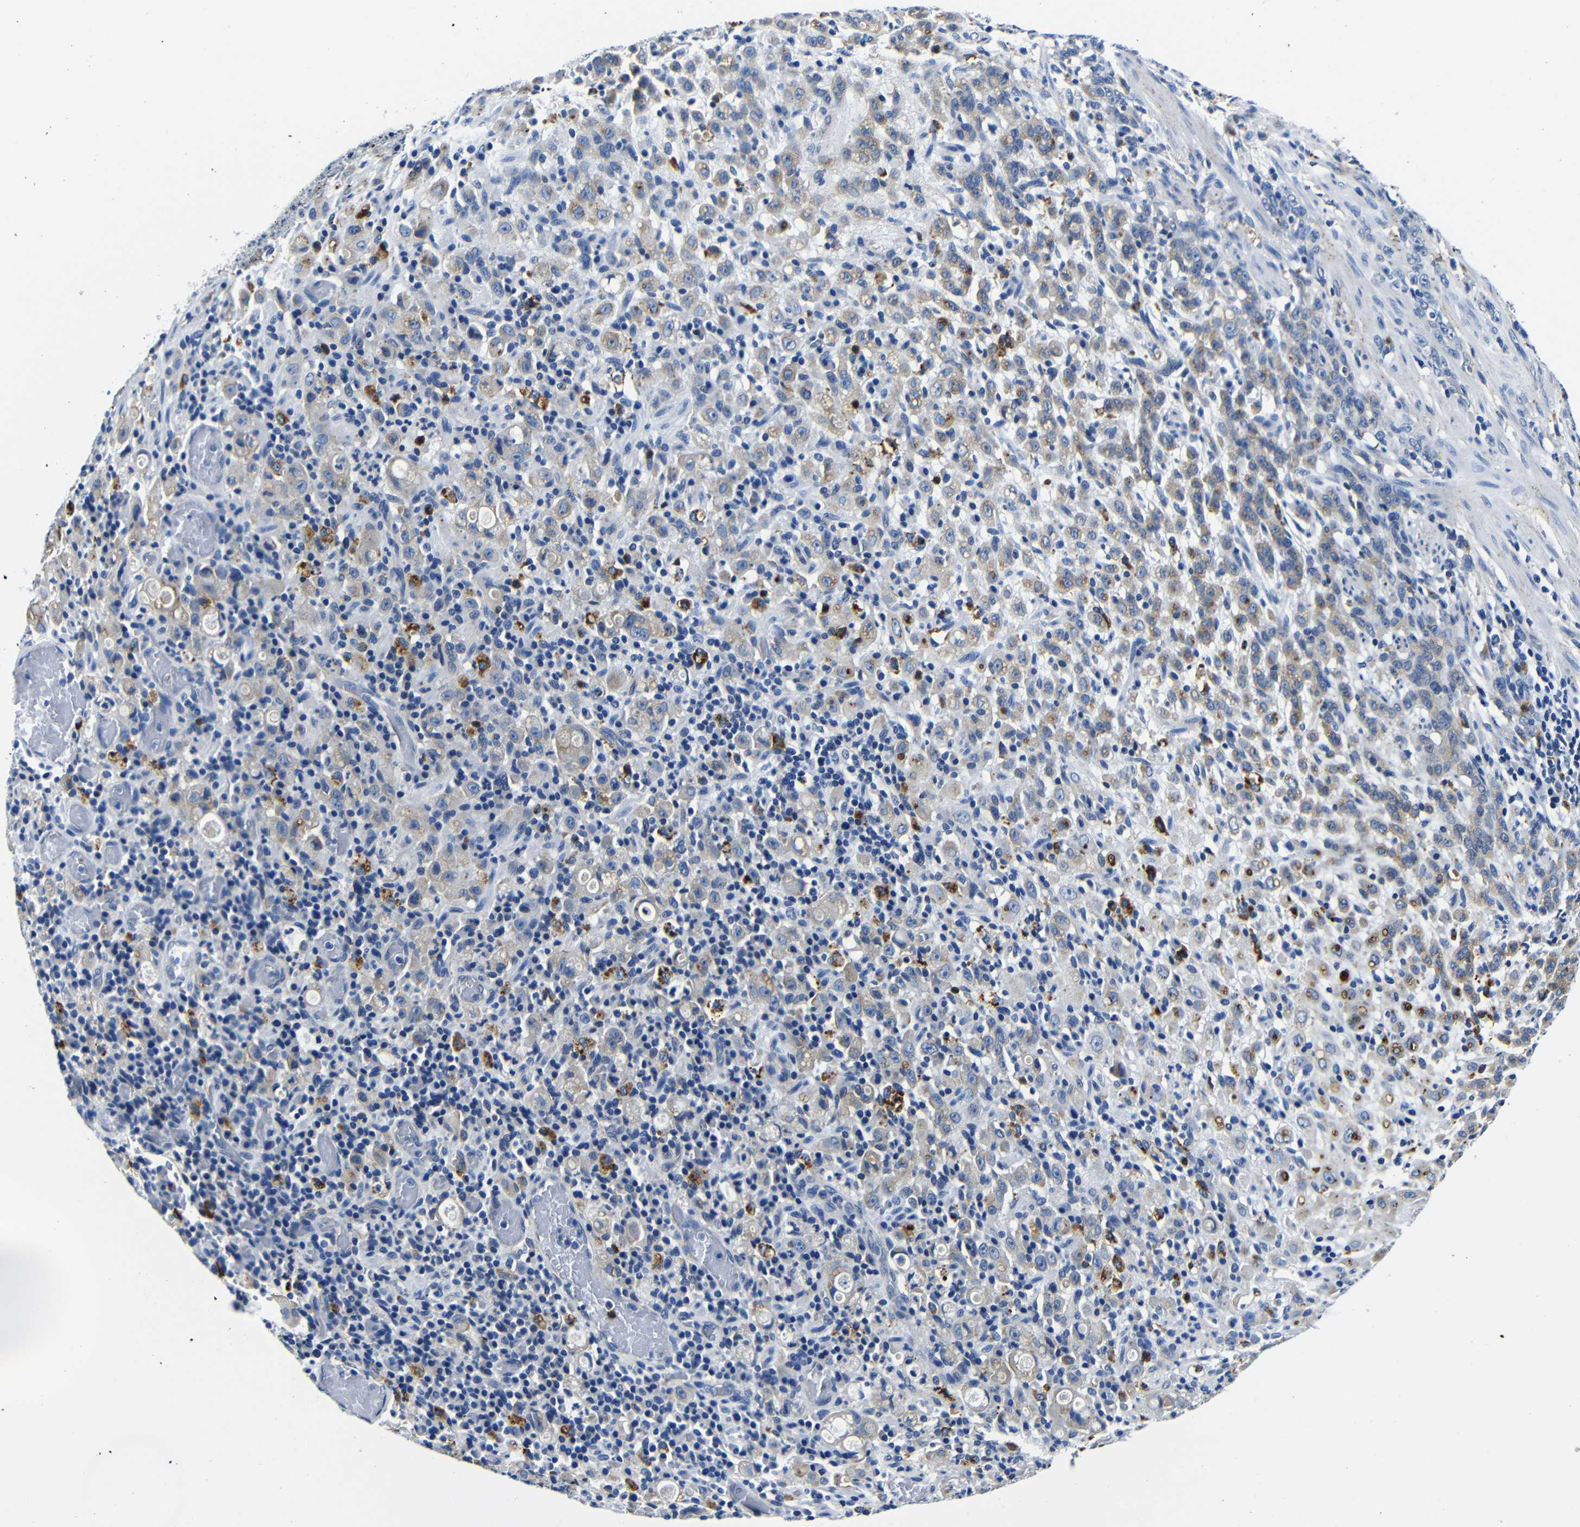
{"staining": {"intensity": "weak", "quantity": "25%-75%", "location": "cytoplasmic/membranous"}, "tissue": "stomach cancer", "cell_type": "Tumor cells", "image_type": "cancer", "snomed": [{"axis": "morphology", "description": "Adenocarcinoma, NOS"}, {"axis": "topography", "description": "Stomach, lower"}], "caption": "About 25%-75% of tumor cells in stomach adenocarcinoma exhibit weak cytoplasmic/membranous protein positivity as visualized by brown immunohistochemical staining.", "gene": "GIMAP2", "patient": {"sex": "male", "age": 88}}